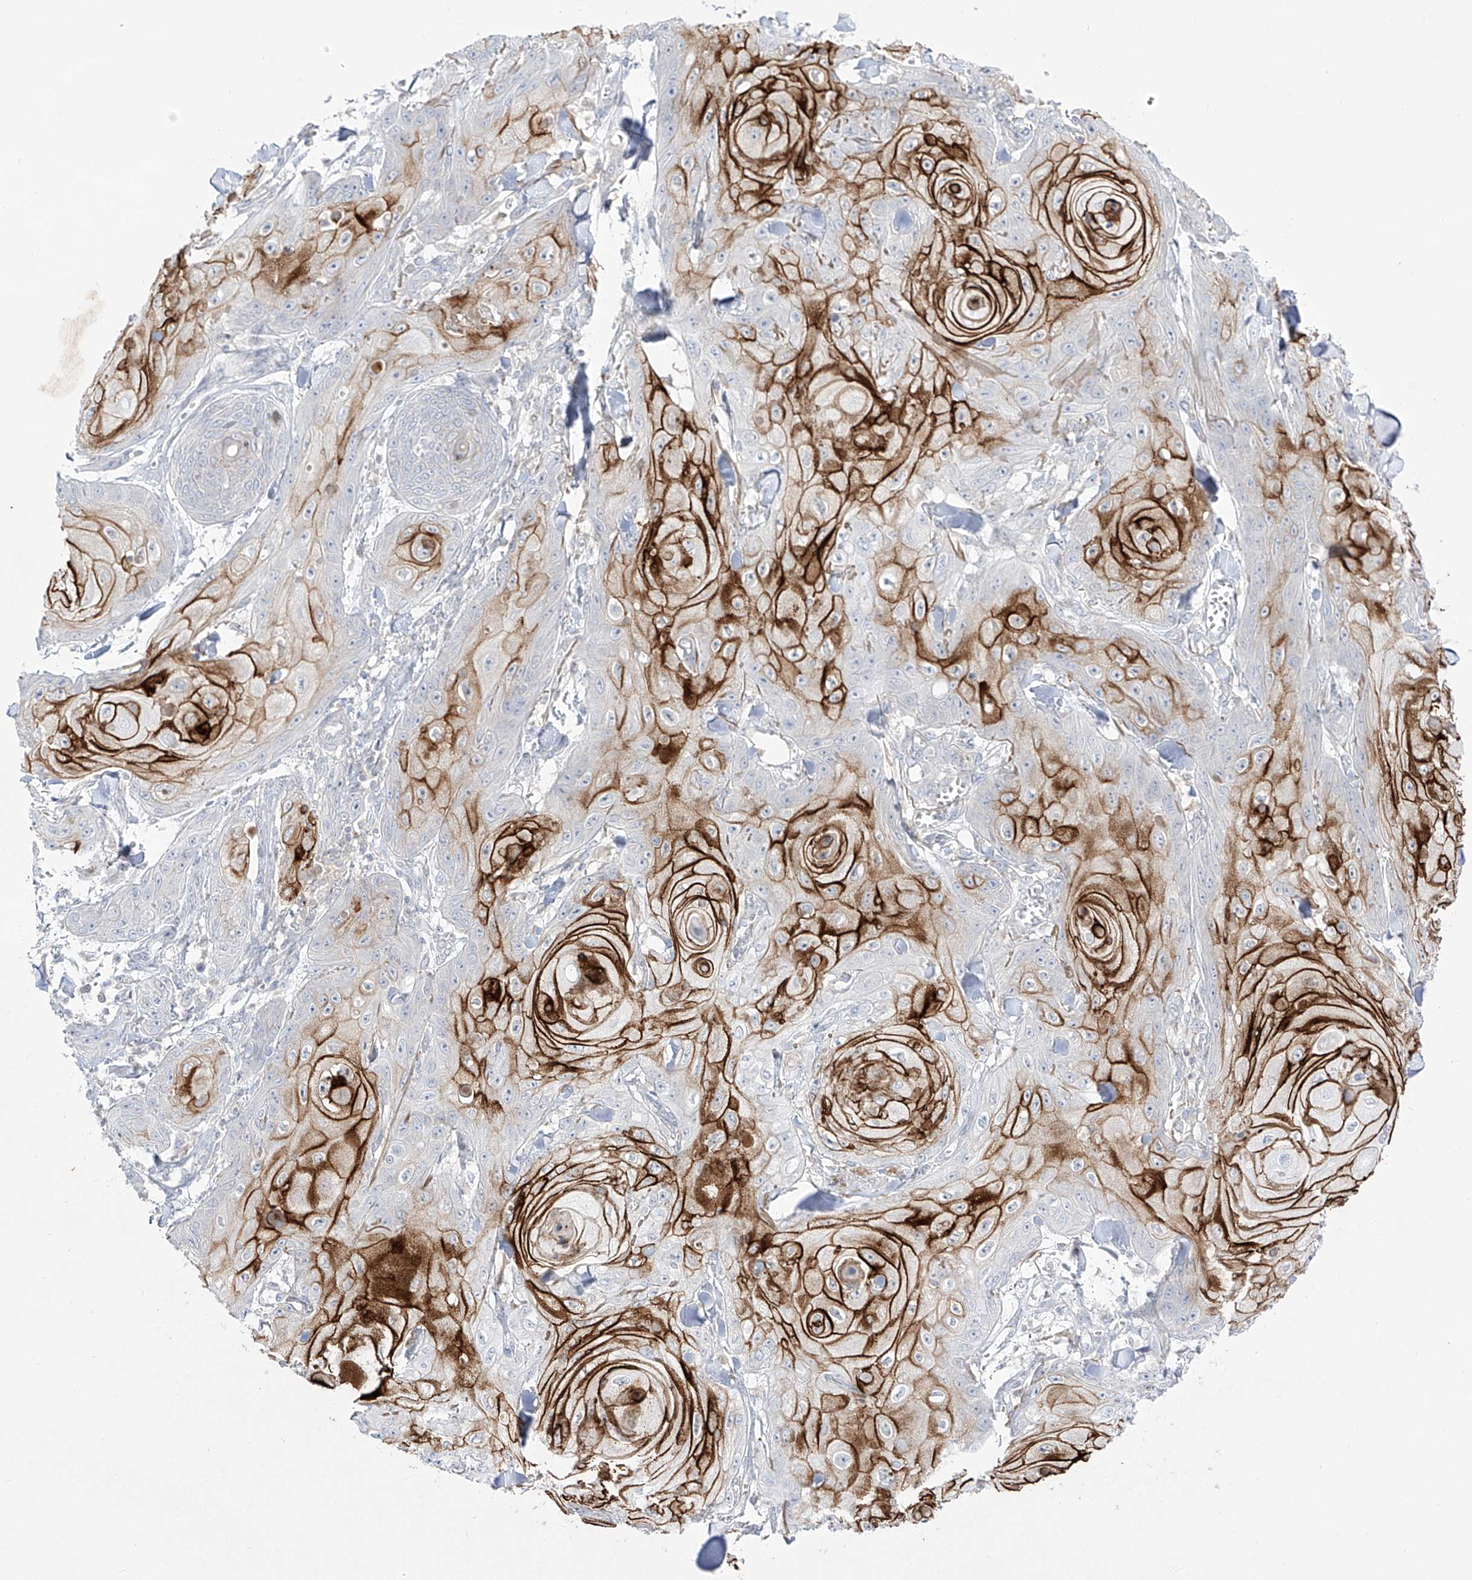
{"staining": {"intensity": "strong", "quantity": "25%-75%", "location": "cytoplasmic/membranous"}, "tissue": "skin cancer", "cell_type": "Tumor cells", "image_type": "cancer", "snomed": [{"axis": "morphology", "description": "Squamous cell carcinoma, NOS"}, {"axis": "topography", "description": "Skin"}], "caption": "Tumor cells demonstrate high levels of strong cytoplasmic/membranous positivity in about 25%-75% of cells in squamous cell carcinoma (skin). The staining is performed using DAB (3,3'-diaminobenzidine) brown chromogen to label protein expression. The nuclei are counter-stained blue using hematoxylin.", "gene": "DMKN", "patient": {"sex": "male", "age": 74}}